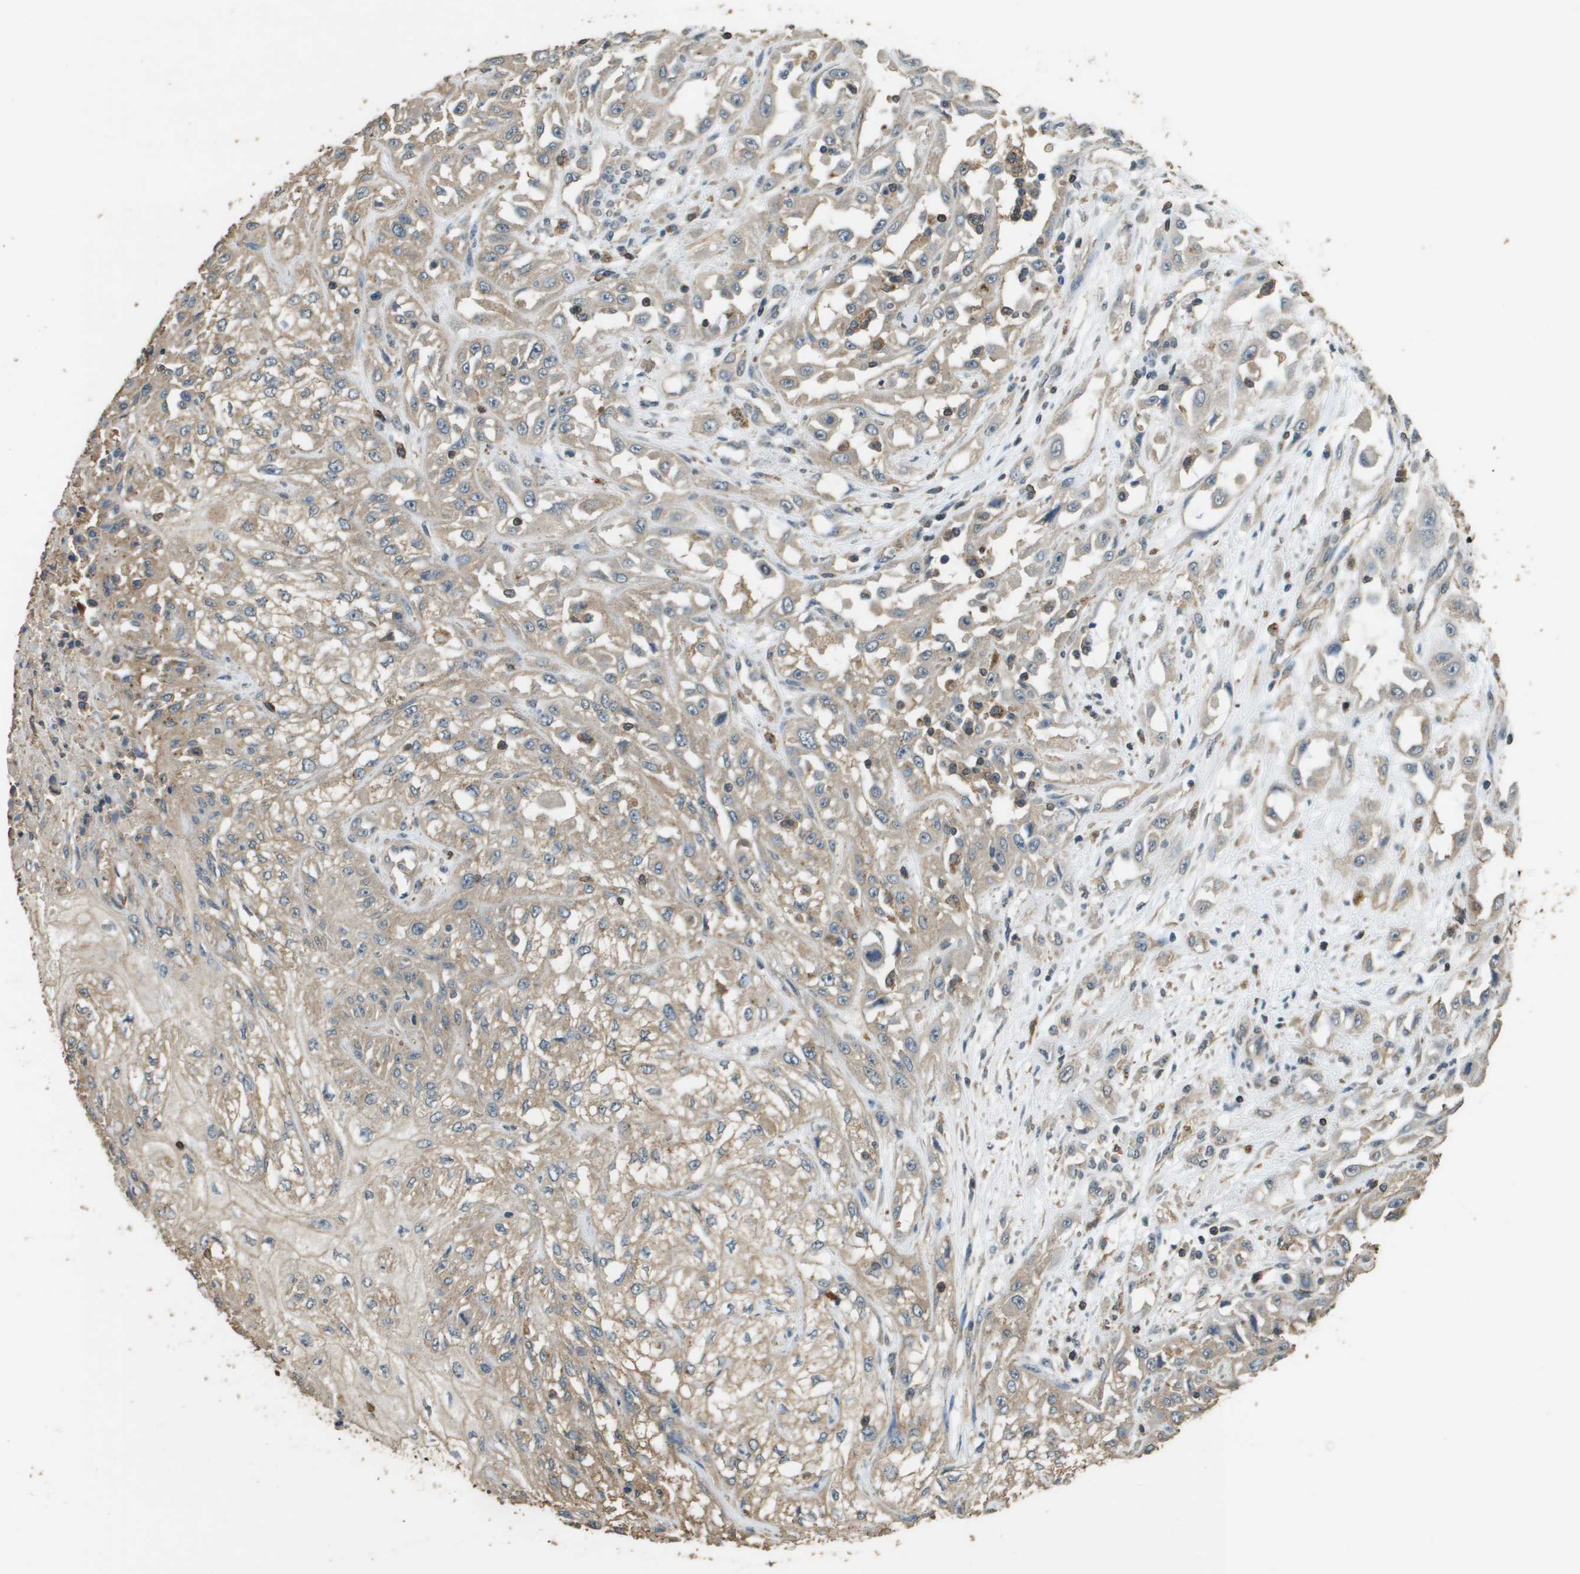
{"staining": {"intensity": "weak", "quantity": "<25%", "location": "cytoplasmic/membranous"}, "tissue": "skin cancer", "cell_type": "Tumor cells", "image_type": "cancer", "snomed": [{"axis": "morphology", "description": "Squamous cell carcinoma, NOS"}, {"axis": "morphology", "description": "Squamous cell carcinoma, metastatic, NOS"}, {"axis": "topography", "description": "Skin"}, {"axis": "topography", "description": "Lymph node"}], "caption": "IHC of human skin cancer (metastatic squamous cell carcinoma) reveals no positivity in tumor cells.", "gene": "MS4A7", "patient": {"sex": "male", "age": 75}}